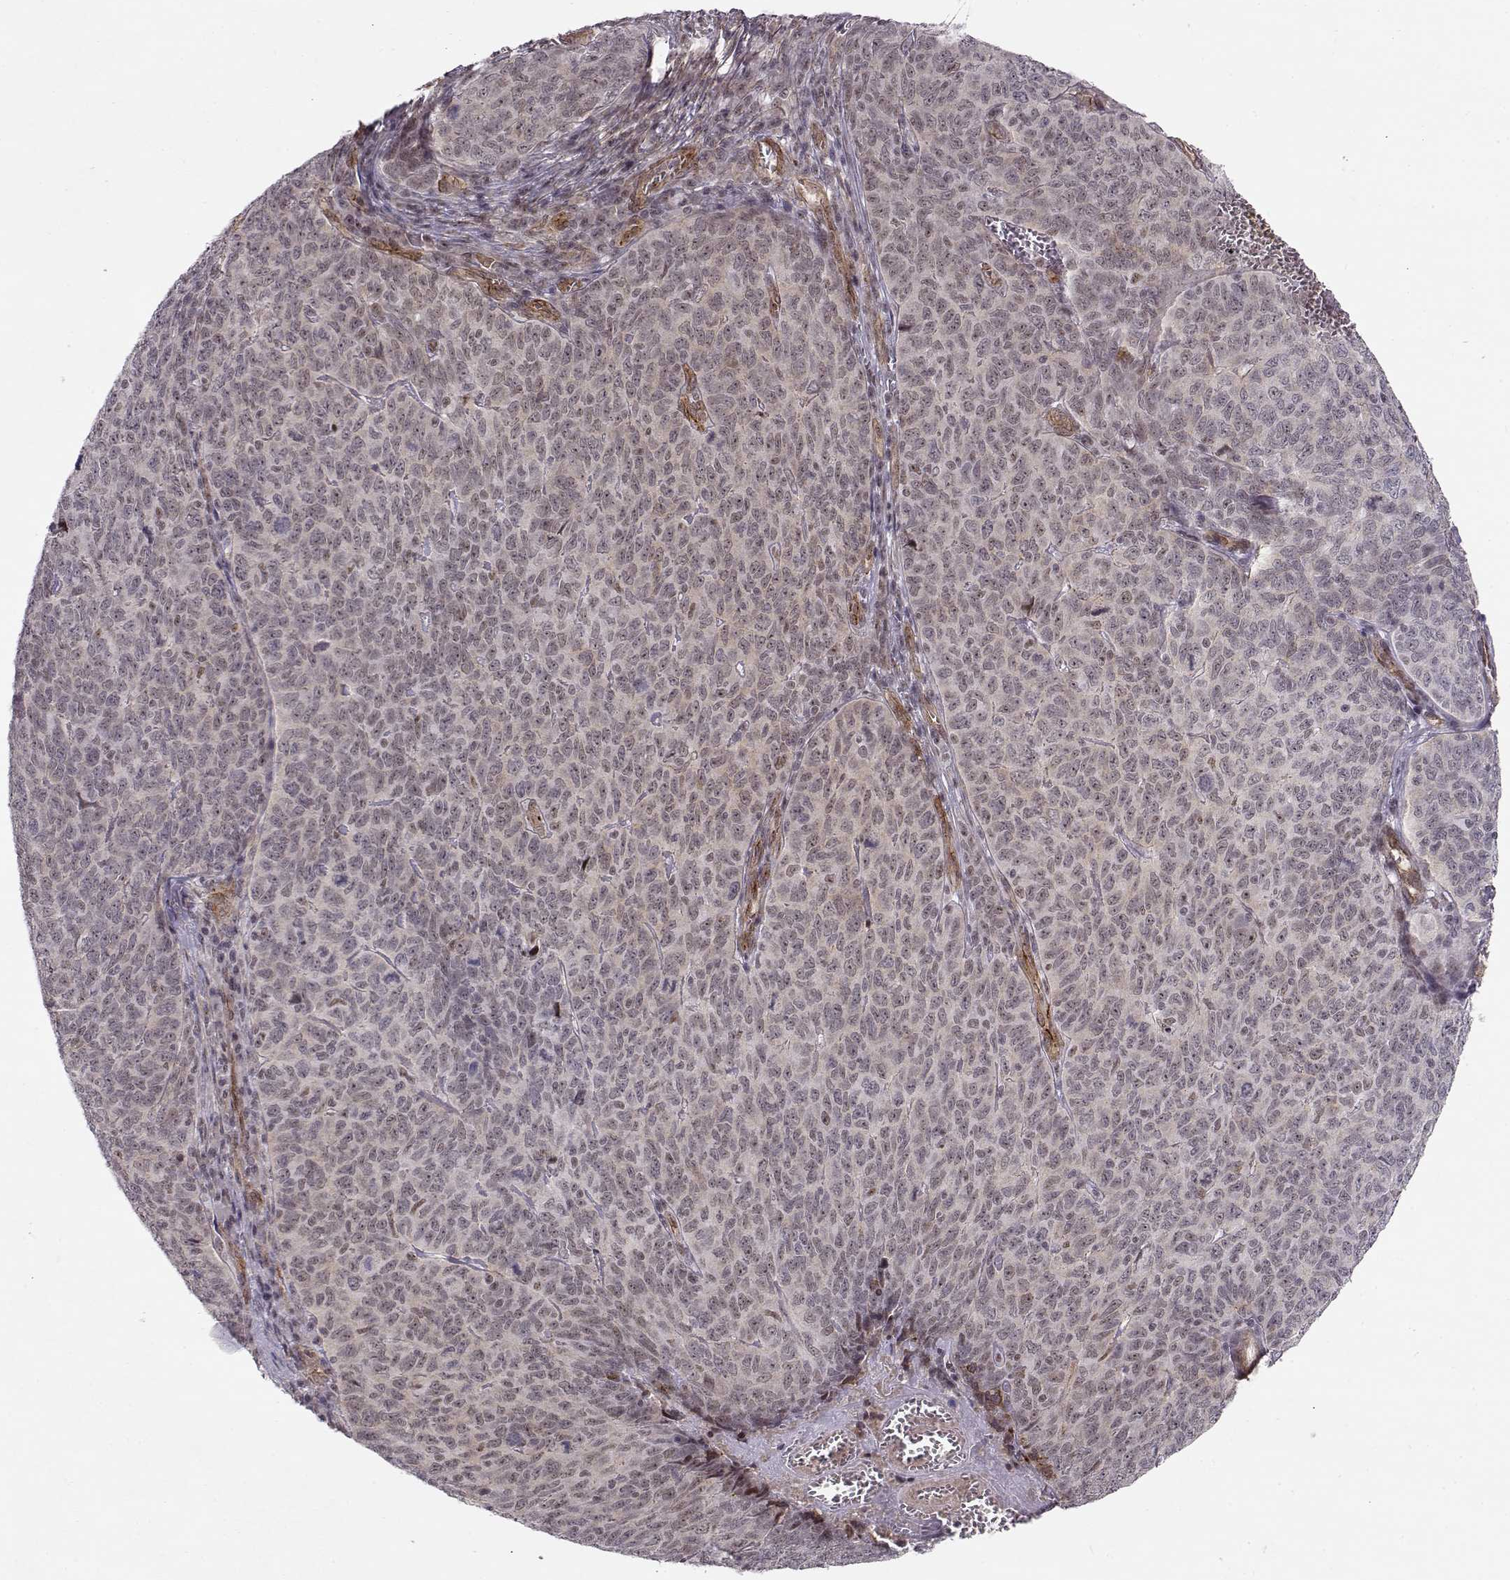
{"staining": {"intensity": "moderate", "quantity": "<25%", "location": "nuclear"}, "tissue": "skin cancer", "cell_type": "Tumor cells", "image_type": "cancer", "snomed": [{"axis": "morphology", "description": "Squamous cell carcinoma, NOS"}, {"axis": "topography", "description": "Skin"}, {"axis": "topography", "description": "Anal"}], "caption": "Skin cancer stained with IHC exhibits moderate nuclear positivity in about <25% of tumor cells.", "gene": "CIR1", "patient": {"sex": "female", "age": 51}}